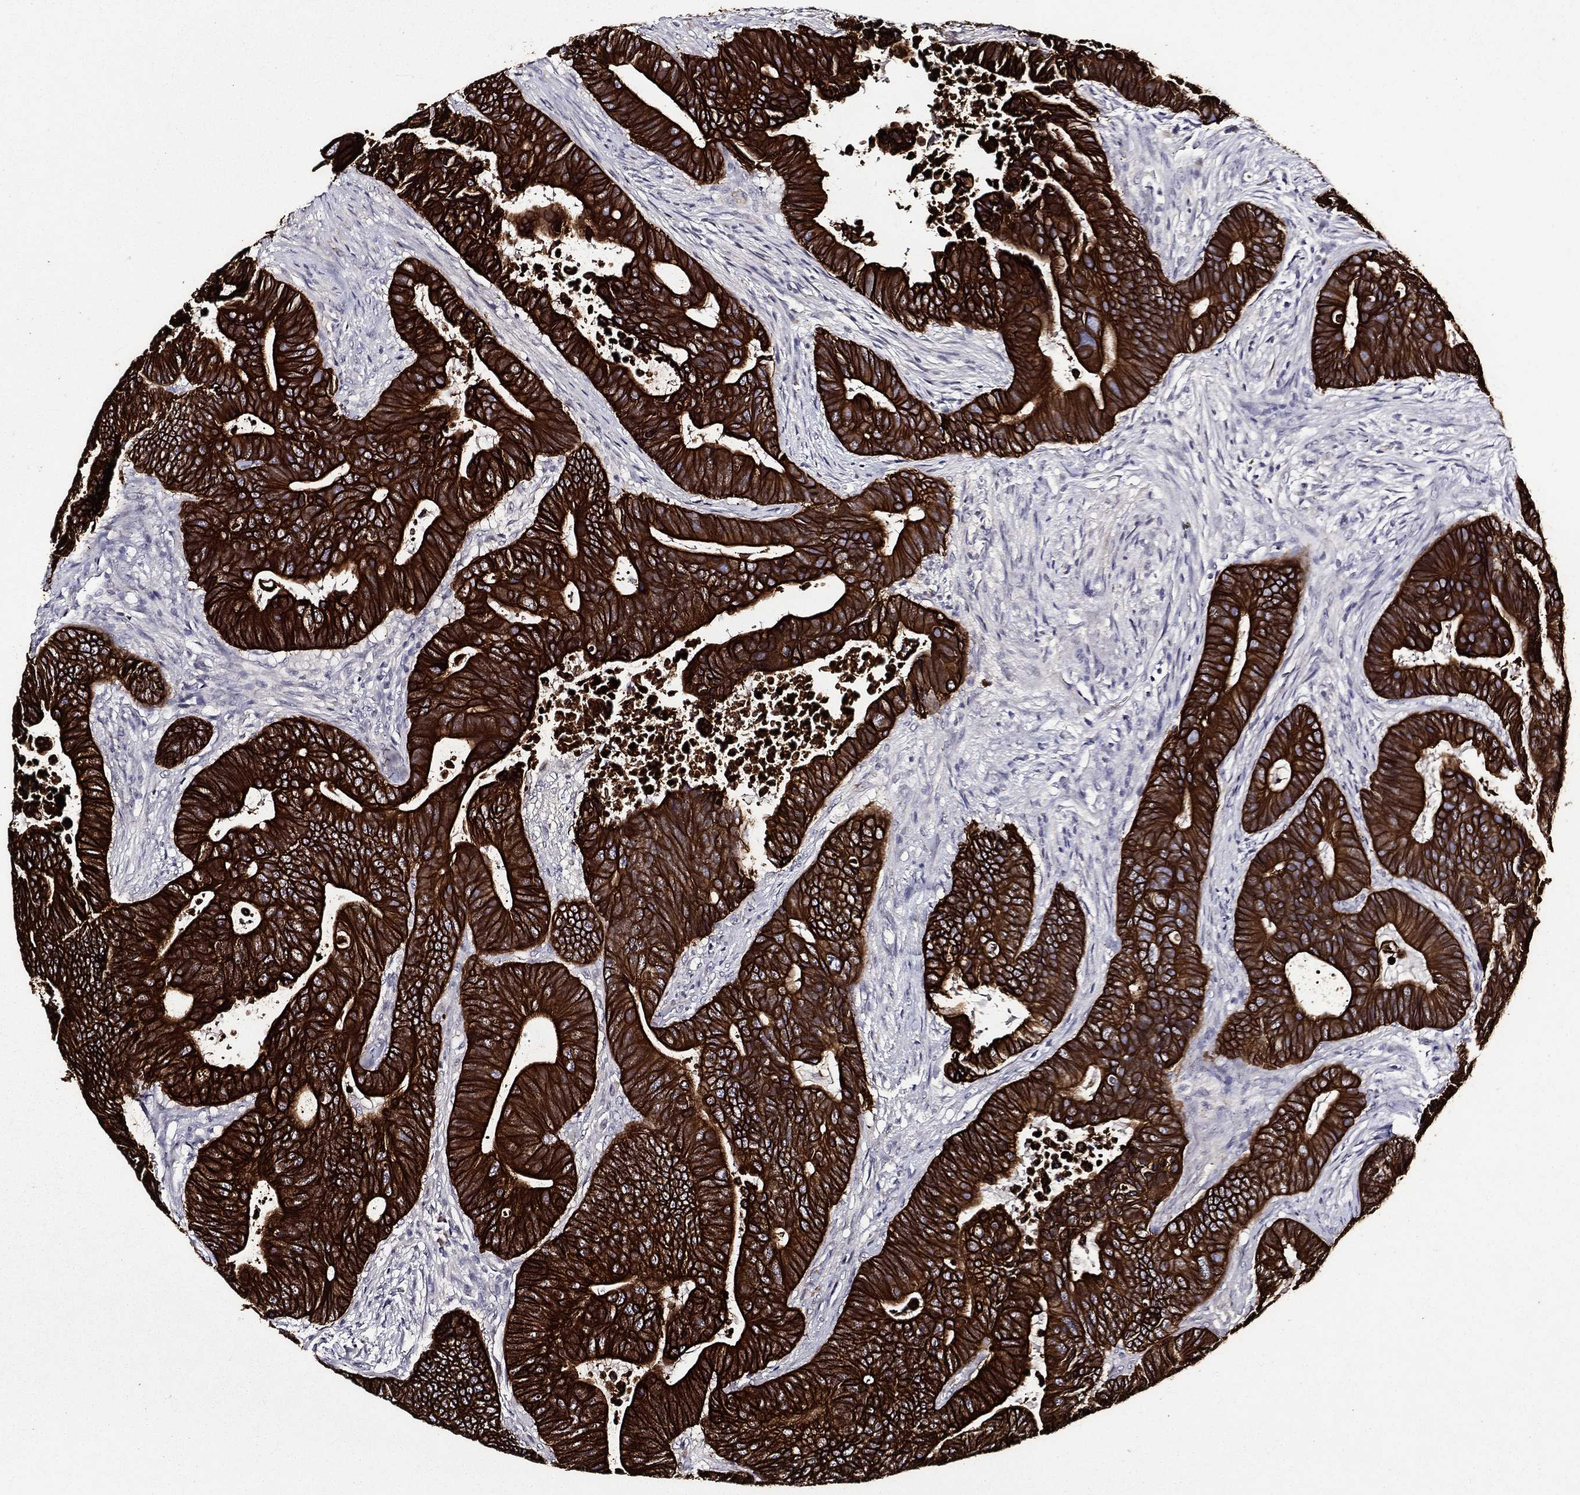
{"staining": {"intensity": "strong", "quantity": ">75%", "location": "cytoplasmic/membranous"}, "tissue": "colorectal cancer", "cell_type": "Tumor cells", "image_type": "cancer", "snomed": [{"axis": "morphology", "description": "Adenocarcinoma, NOS"}, {"axis": "topography", "description": "Colon"}], "caption": "Approximately >75% of tumor cells in human colorectal cancer reveal strong cytoplasmic/membranous protein positivity as visualized by brown immunohistochemical staining.", "gene": "KRT7", "patient": {"sex": "male", "age": 75}}